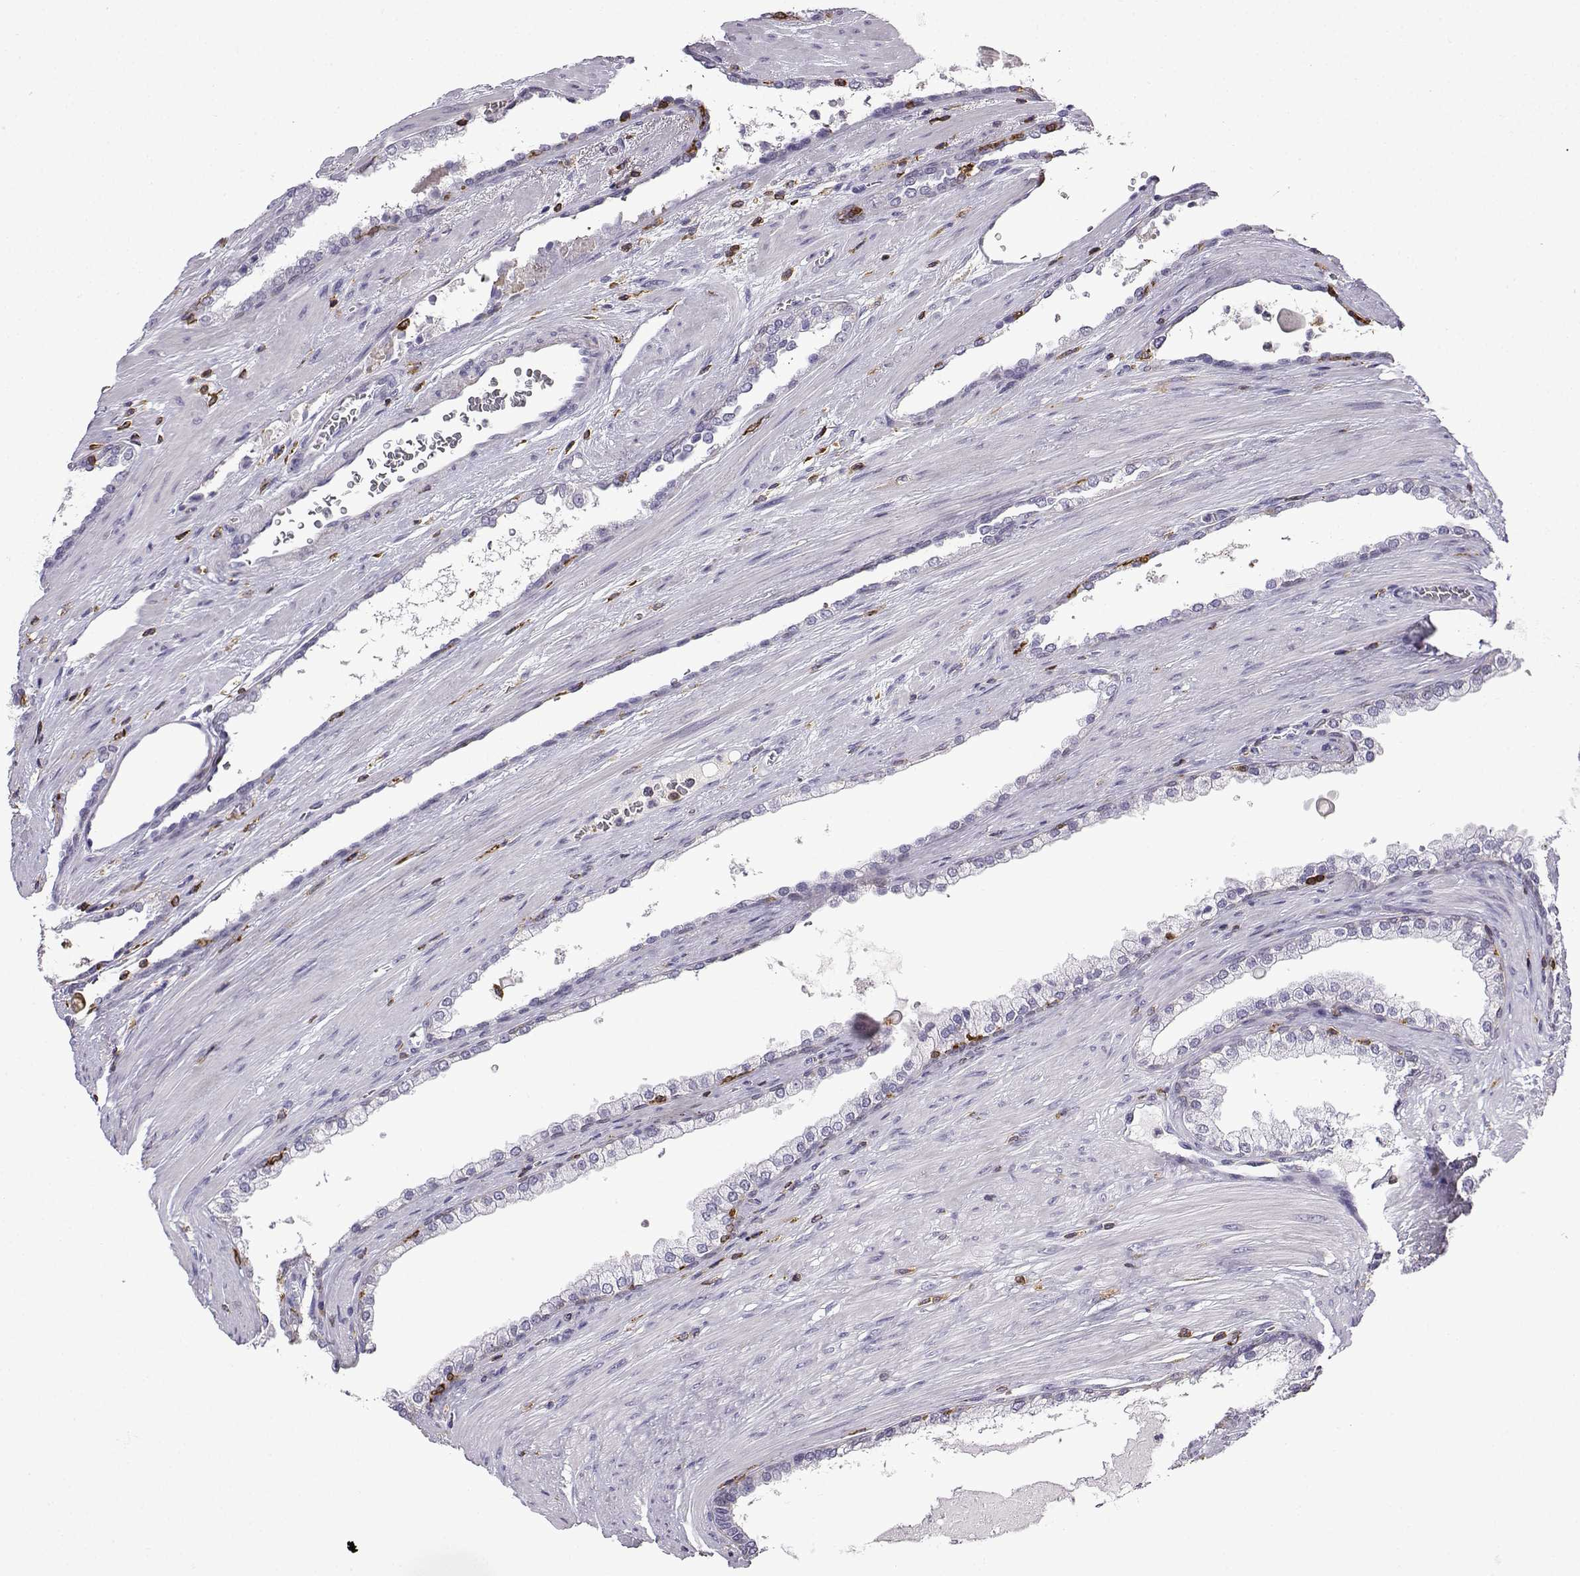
{"staining": {"intensity": "negative", "quantity": "none", "location": "none"}, "tissue": "prostate cancer", "cell_type": "Tumor cells", "image_type": "cancer", "snomed": [{"axis": "morphology", "description": "Adenocarcinoma, NOS"}, {"axis": "topography", "description": "Prostate"}], "caption": "A histopathology image of prostate adenocarcinoma stained for a protein shows no brown staining in tumor cells.", "gene": "DOCK10", "patient": {"sex": "male", "age": 67}}